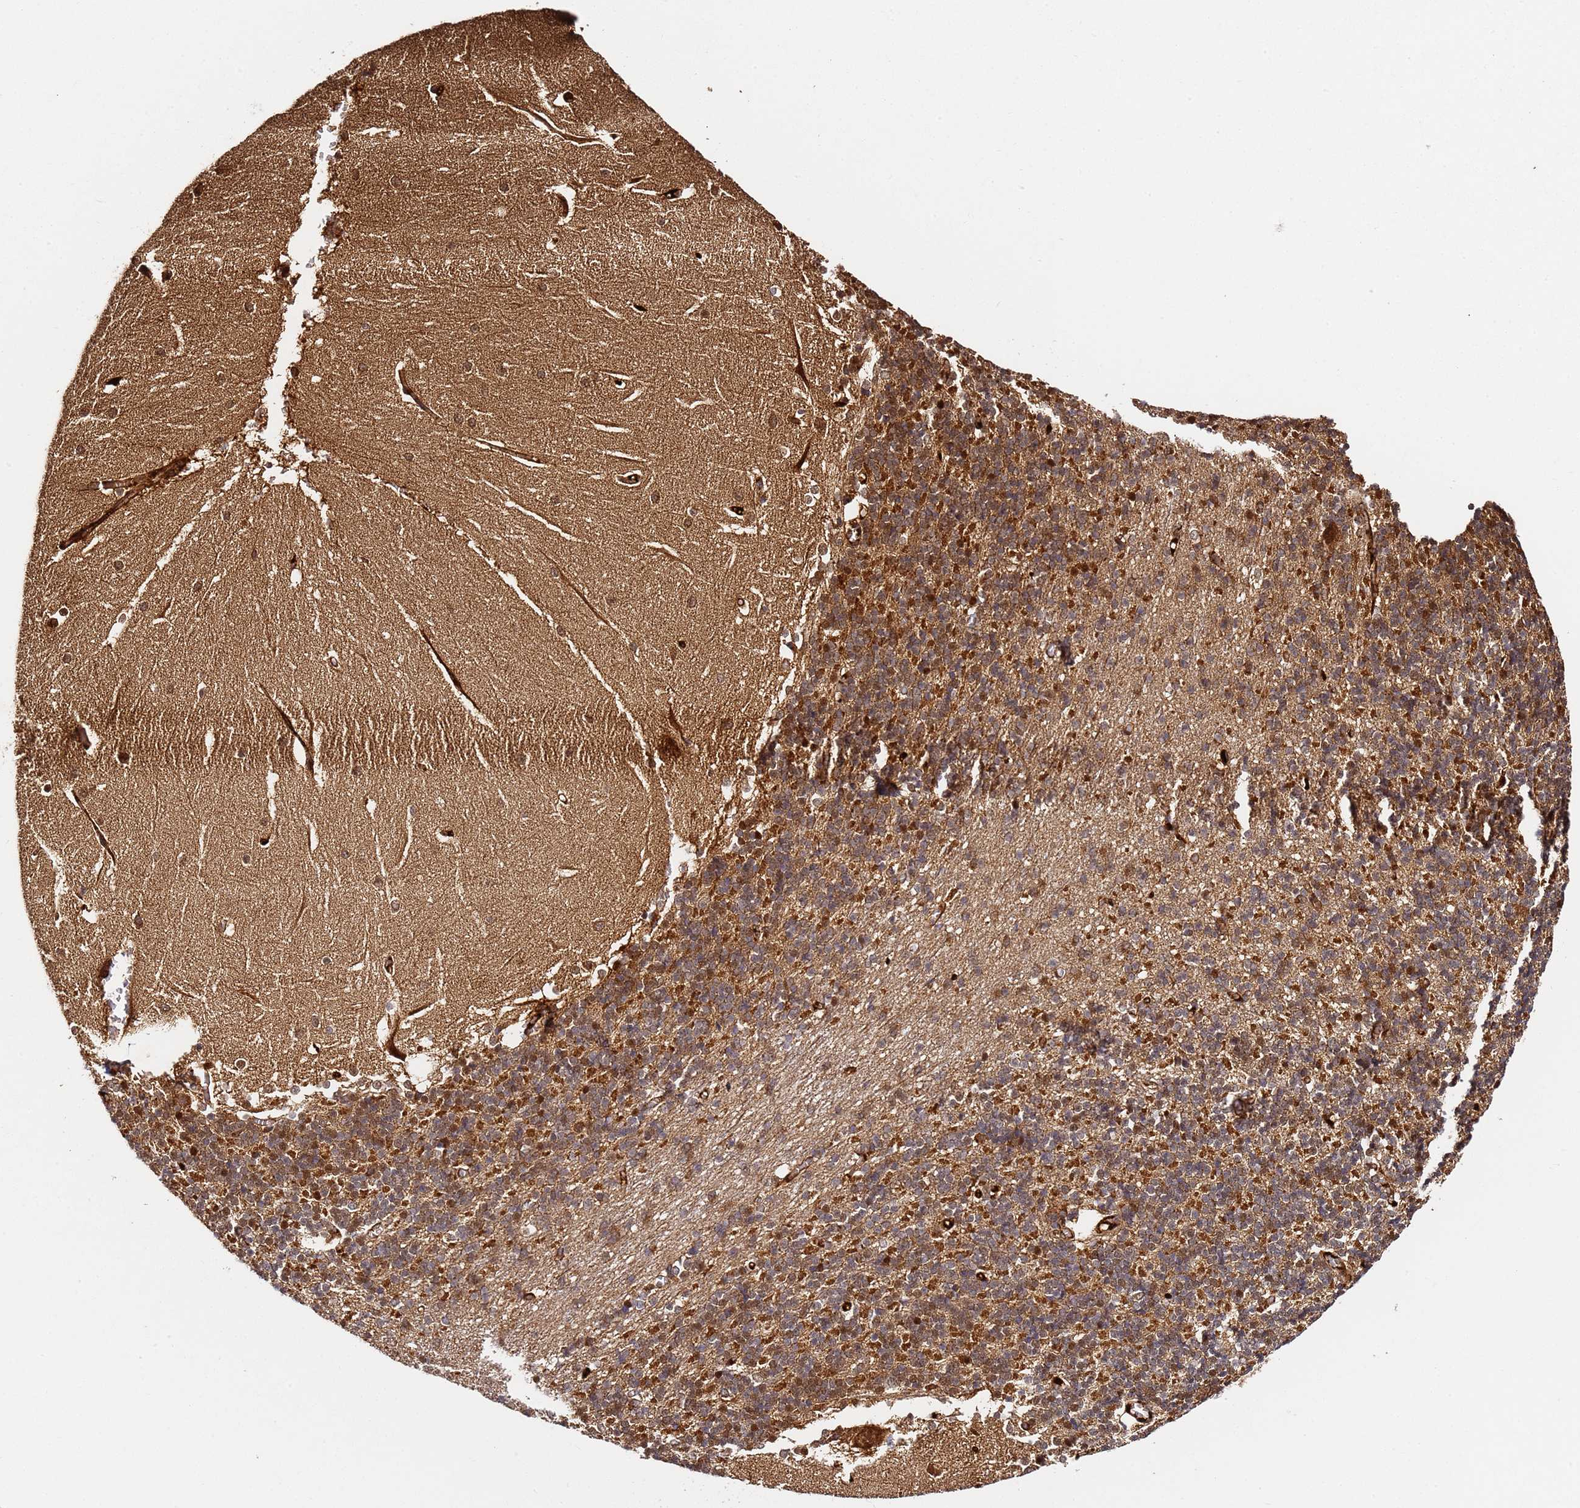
{"staining": {"intensity": "moderate", "quantity": ">75%", "location": "cytoplasmic/membranous,nuclear"}, "tissue": "cerebellum", "cell_type": "Cells in granular layer", "image_type": "normal", "snomed": [{"axis": "morphology", "description": "Normal tissue, NOS"}, {"axis": "topography", "description": "Cerebellum"}], "caption": "A brown stain shows moderate cytoplasmic/membranous,nuclear staining of a protein in cells in granular layer of benign human cerebellum.", "gene": "SMOX", "patient": {"sex": "male", "age": 37}}